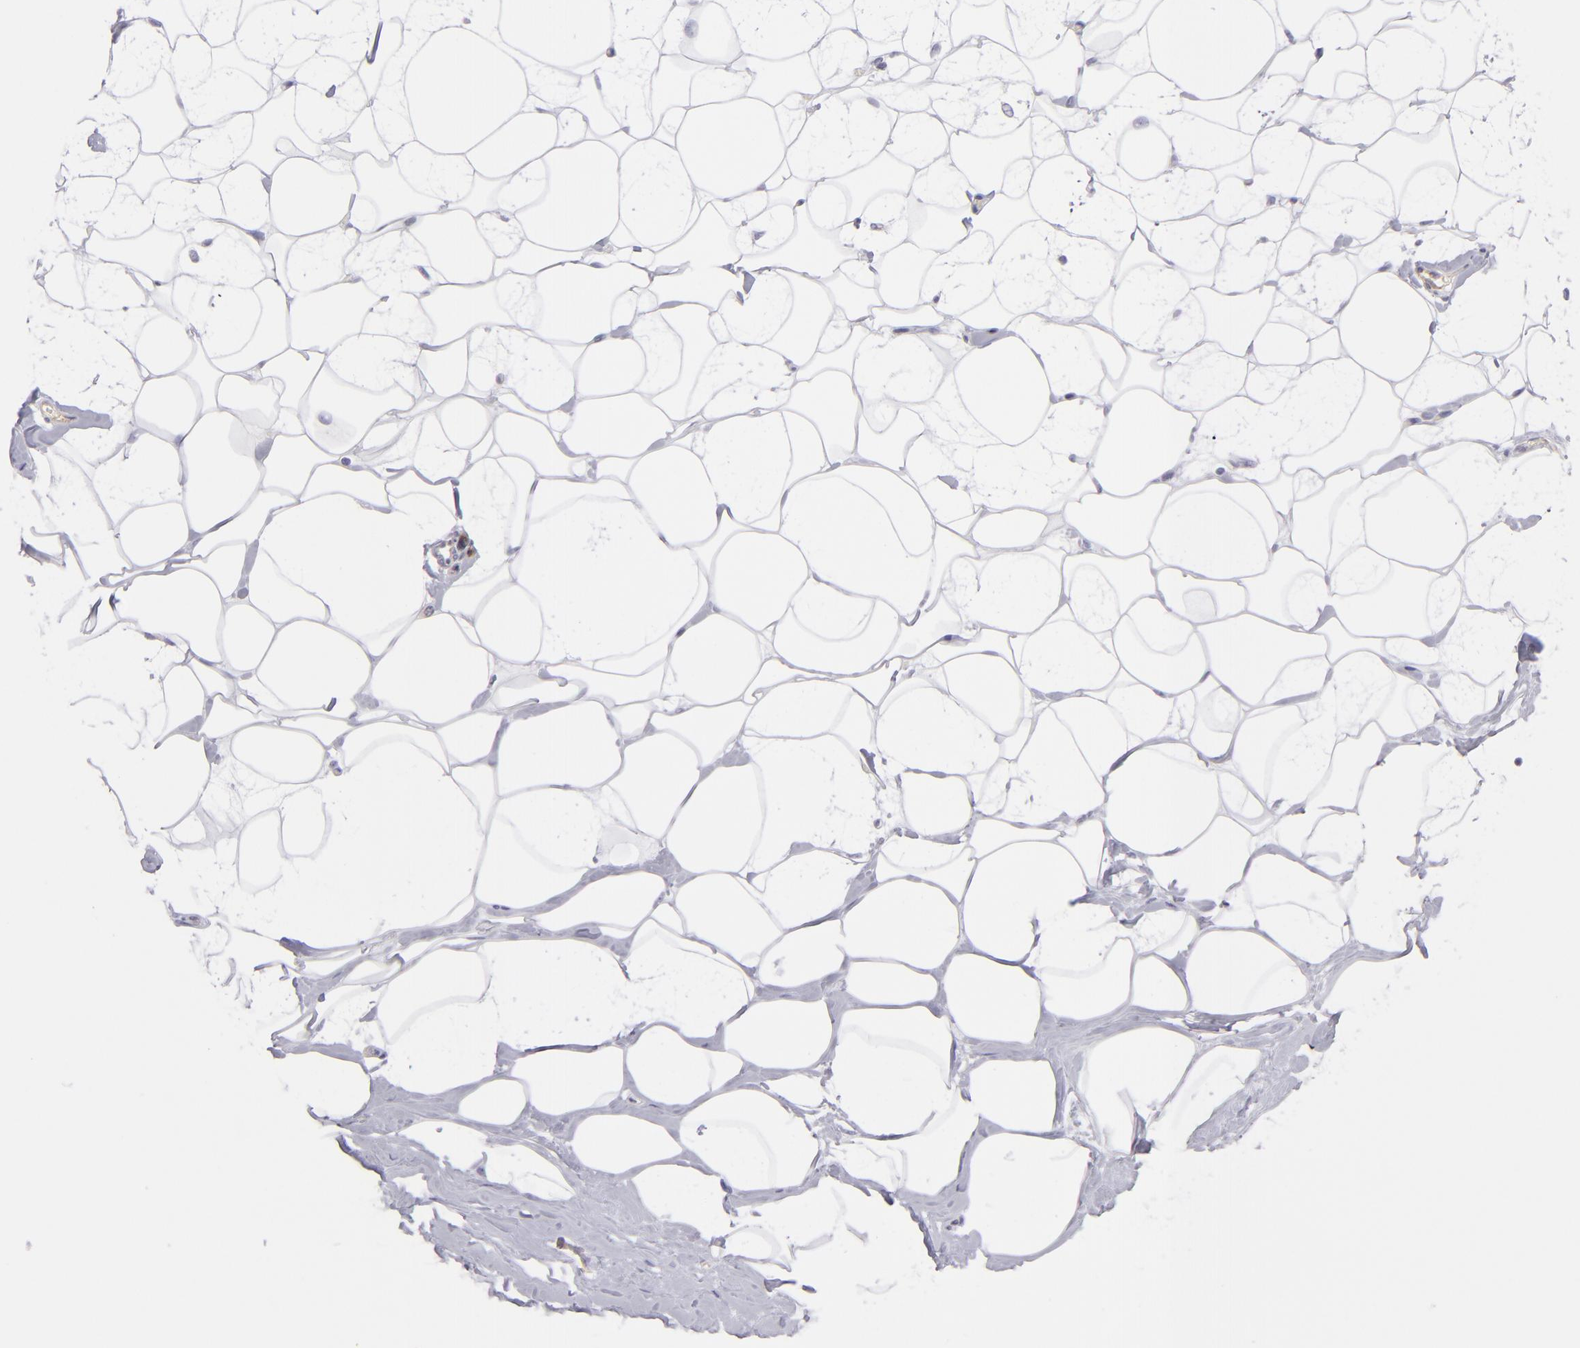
{"staining": {"intensity": "negative", "quantity": "none", "location": "none"}, "tissue": "breast", "cell_type": "Adipocytes", "image_type": "normal", "snomed": [{"axis": "morphology", "description": "Normal tissue, NOS"}, {"axis": "morphology", "description": "Fibrosis, NOS"}, {"axis": "topography", "description": "Breast"}], "caption": "IHC of unremarkable breast exhibits no staining in adipocytes. (Stains: DAB IHC with hematoxylin counter stain, Microscopy: brightfield microscopy at high magnification).", "gene": "THBD", "patient": {"sex": "female", "age": 39}}